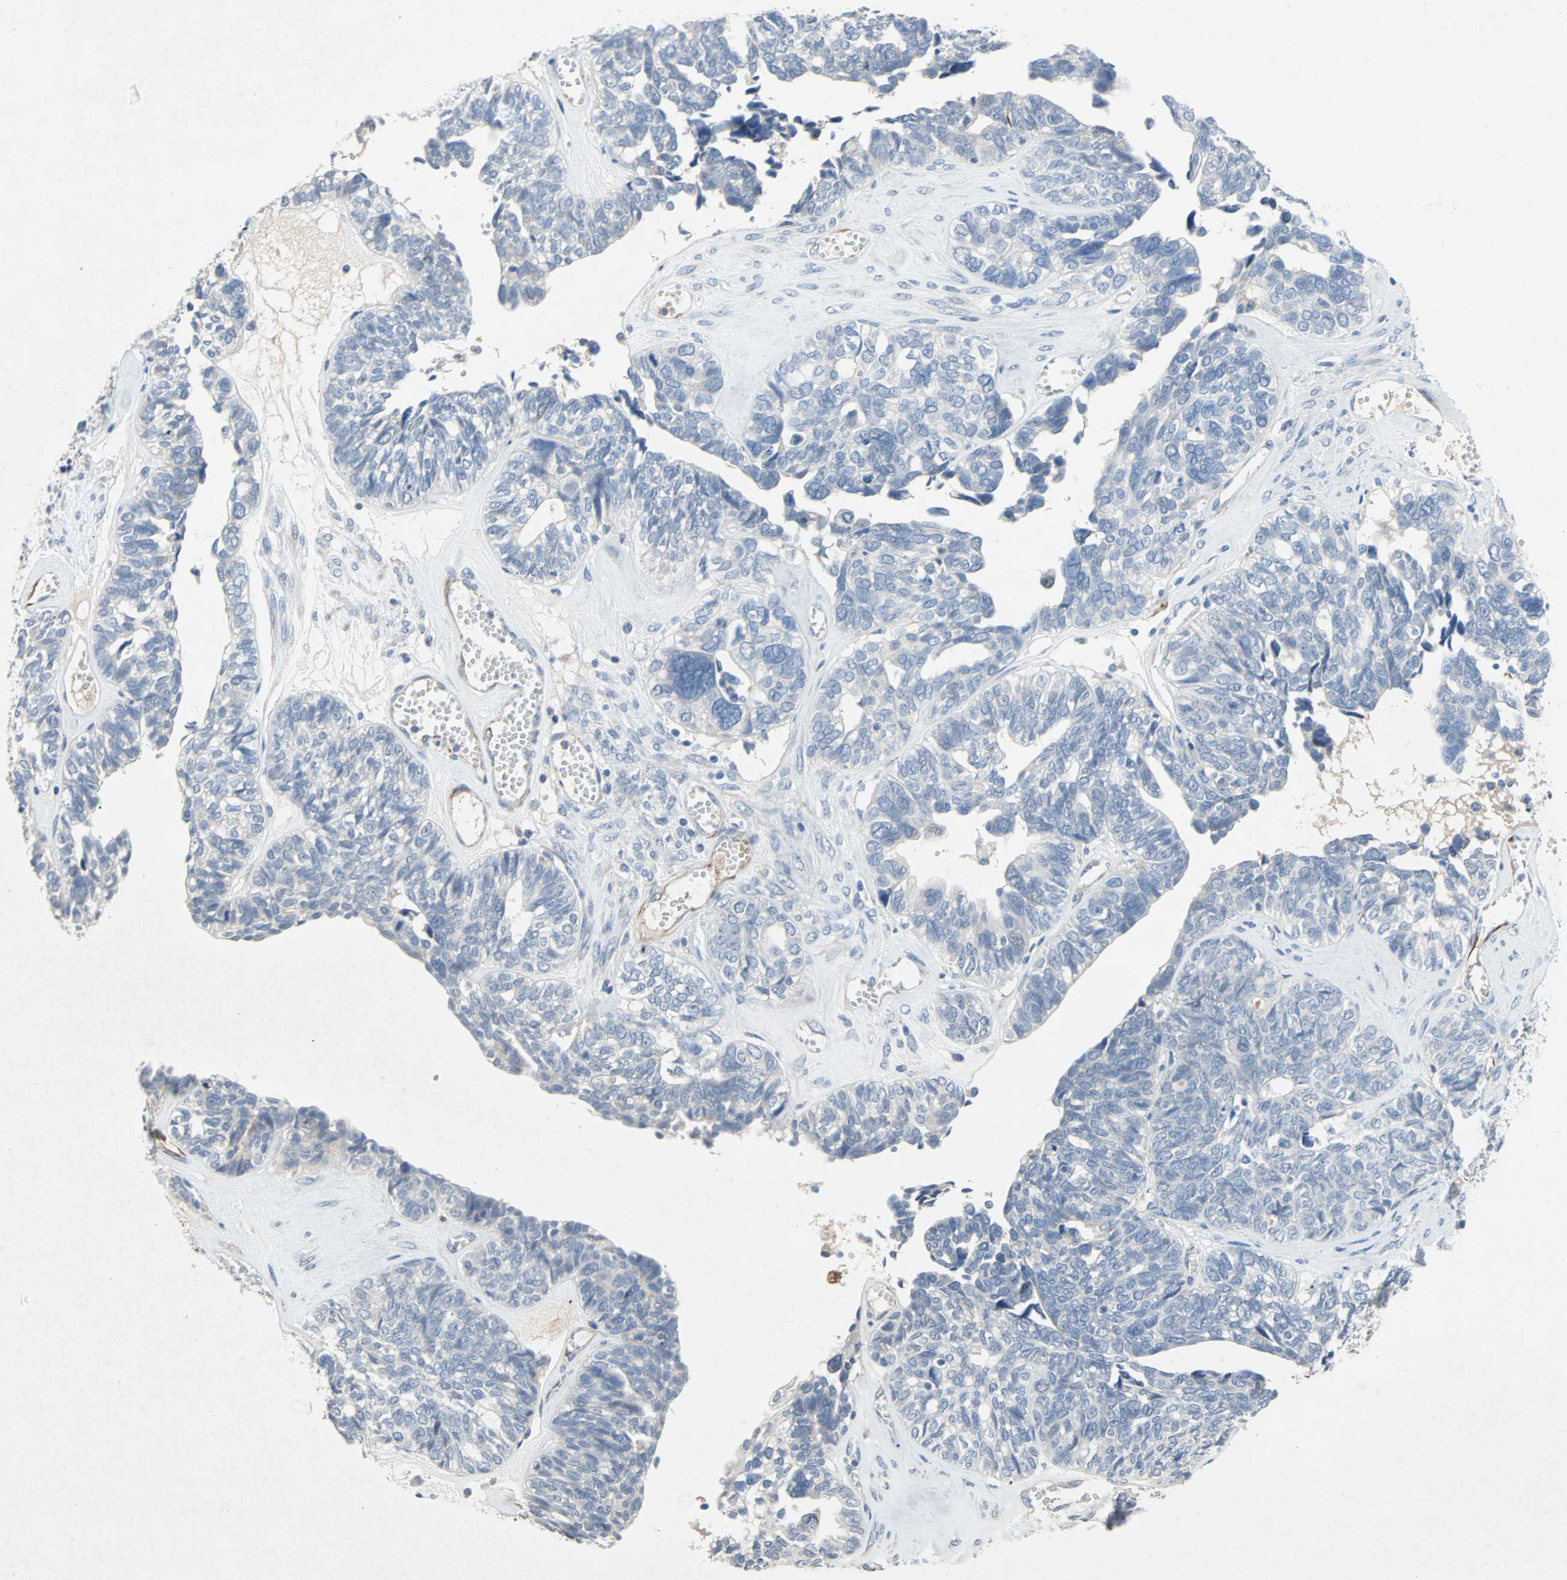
{"staining": {"intensity": "negative", "quantity": "none", "location": "none"}, "tissue": "ovarian cancer", "cell_type": "Tumor cells", "image_type": "cancer", "snomed": [{"axis": "morphology", "description": "Cystadenocarcinoma, serous, NOS"}, {"axis": "topography", "description": "Ovary"}], "caption": "Protein analysis of serous cystadenocarcinoma (ovarian) shows no significant expression in tumor cells. (IHC, brightfield microscopy, high magnification).", "gene": "PCDHB2", "patient": {"sex": "female", "age": 79}}